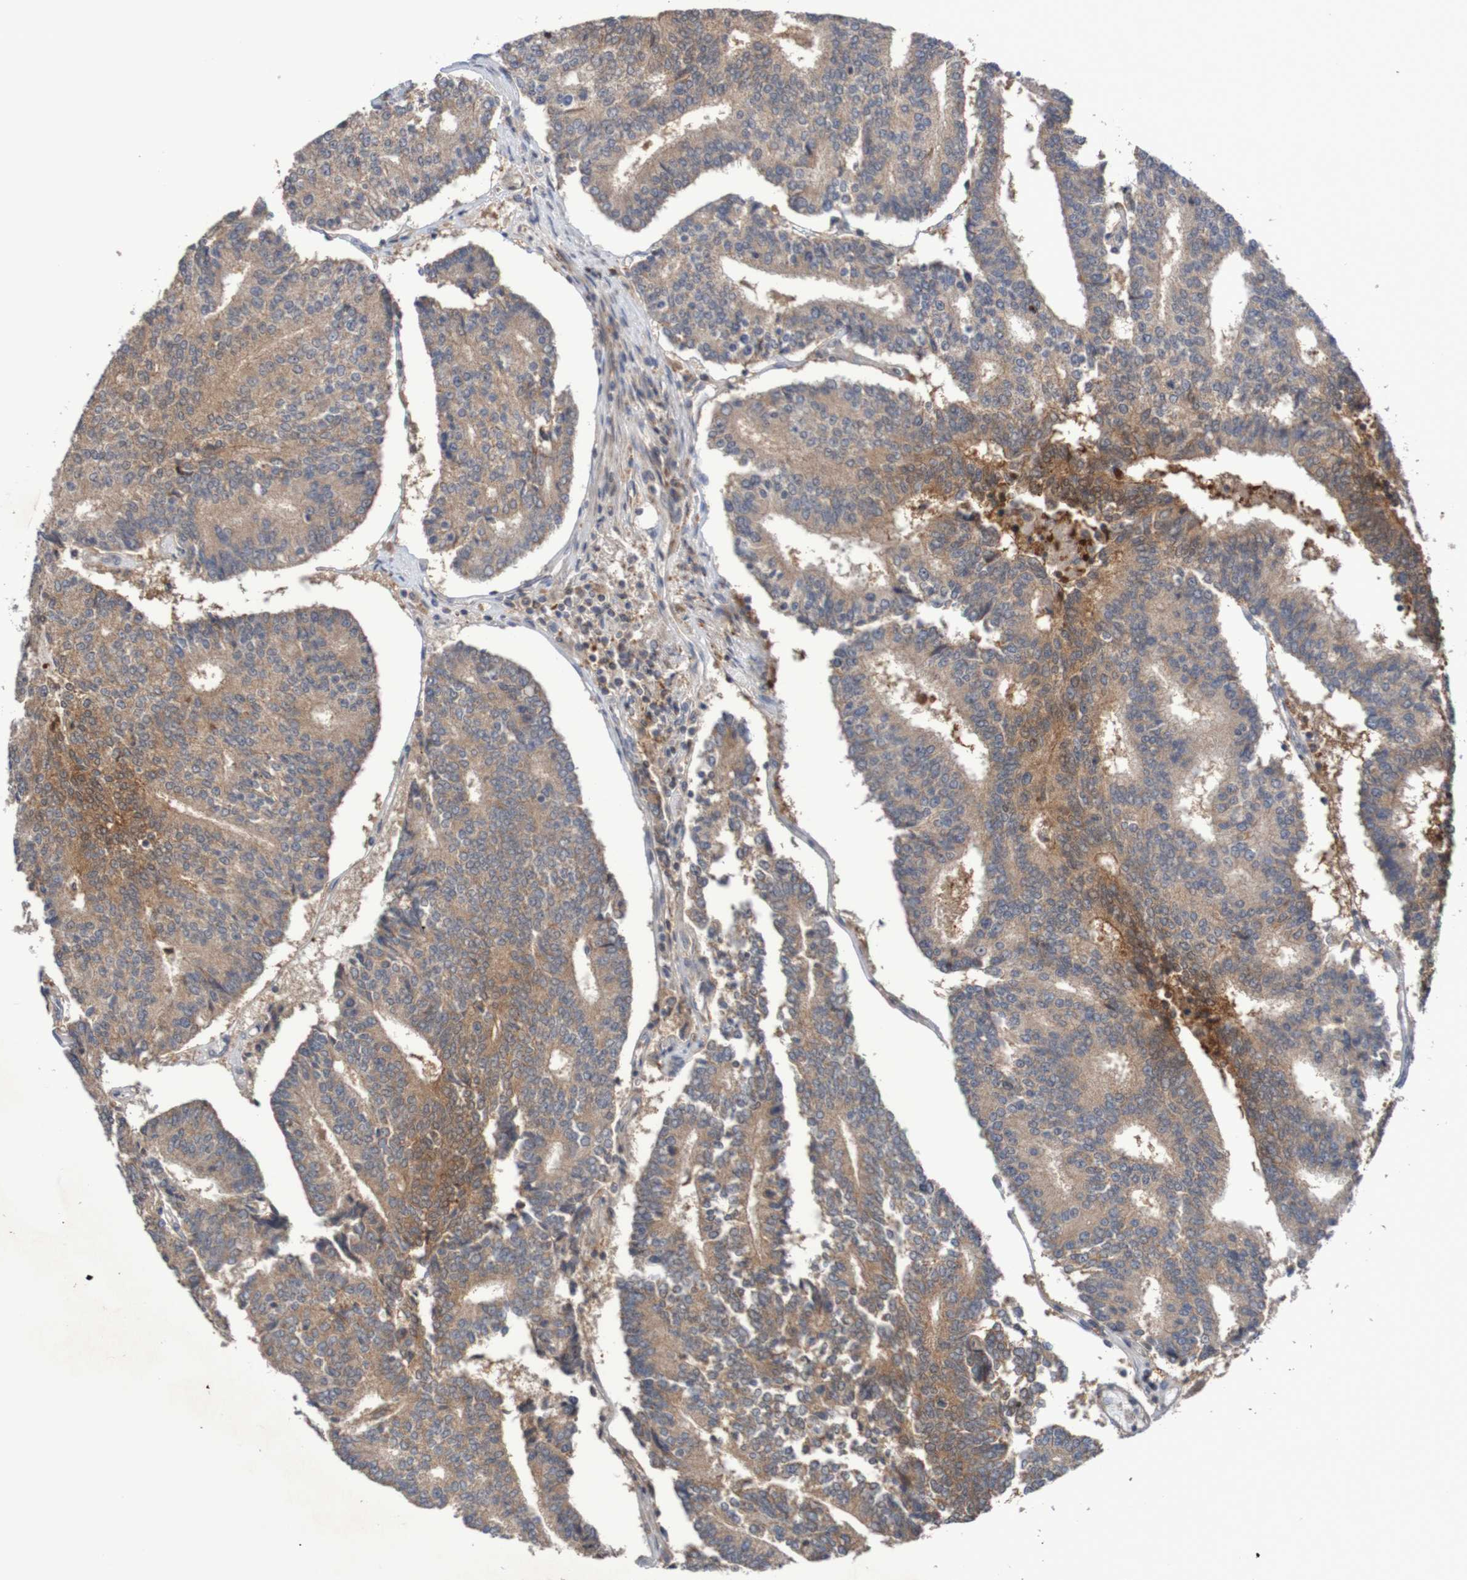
{"staining": {"intensity": "moderate", "quantity": "25%-75%", "location": "cytoplasmic/membranous"}, "tissue": "prostate cancer", "cell_type": "Tumor cells", "image_type": "cancer", "snomed": [{"axis": "morphology", "description": "Normal tissue, NOS"}, {"axis": "morphology", "description": "Adenocarcinoma, High grade"}, {"axis": "topography", "description": "Prostate"}, {"axis": "topography", "description": "Seminal veicle"}], "caption": "The photomicrograph reveals a brown stain indicating the presence of a protein in the cytoplasmic/membranous of tumor cells in prostate cancer (adenocarcinoma (high-grade)).", "gene": "C3orf18", "patient": {"sex": "male", "age": 55}}